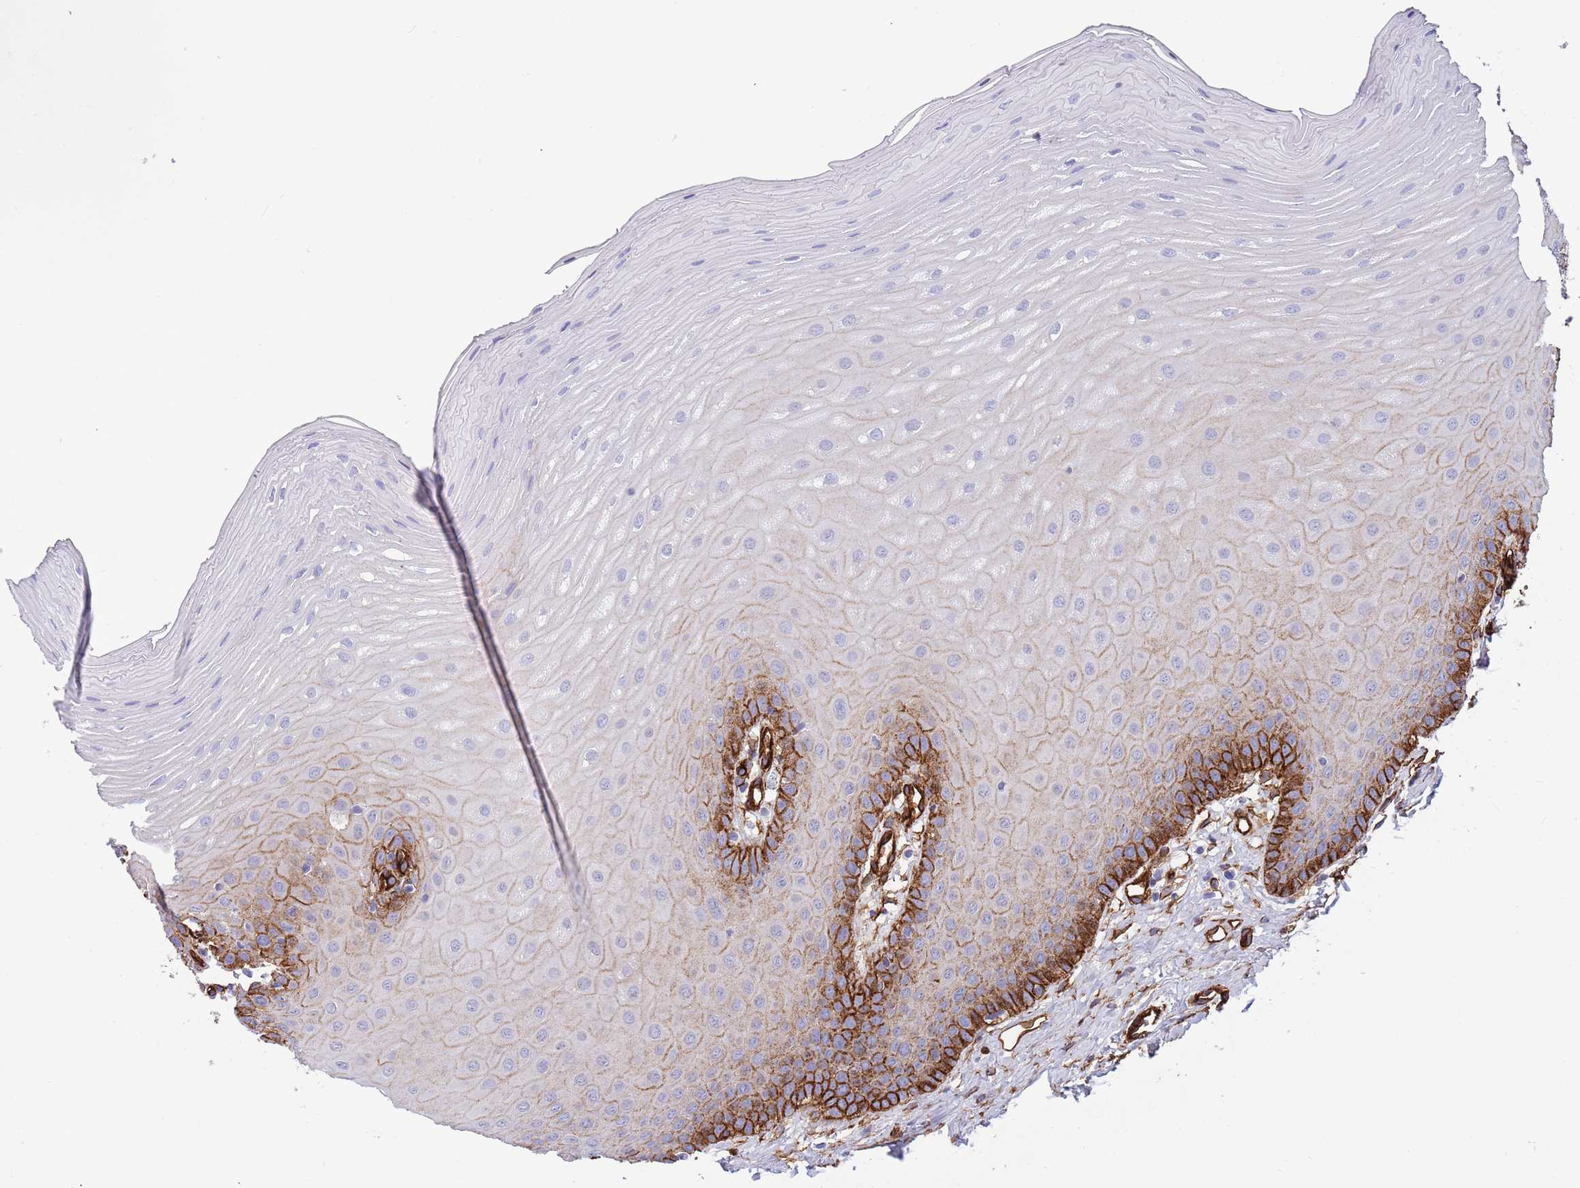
{"staining": {"intensity": "strong", "quantity": "<25%", "location": "cytoplasmic/membranous"}, "tissue": "oral mucosa", "cell_type": "Squamous epithelial cells", "image_type": "normal", "snomed": [{"axis": "morphology", "description": "Normal tissue, NOS"}, {"axis": "topography", "description": "Oral tissue"}], "caption": "A brown stain labels strong cytoplasmic/membranous staining of a protein in squamous epithelial cells of benign human oral mucosa. The staining was performed using DAB (3,3'-diaminobenzidine) to visualize the protein expression in brown, while the nuclei were stained in blue with hematoxylin (Magnification: 20x).", "gene": "CAV2", "patient": {"sex": "female", "age": 39}}